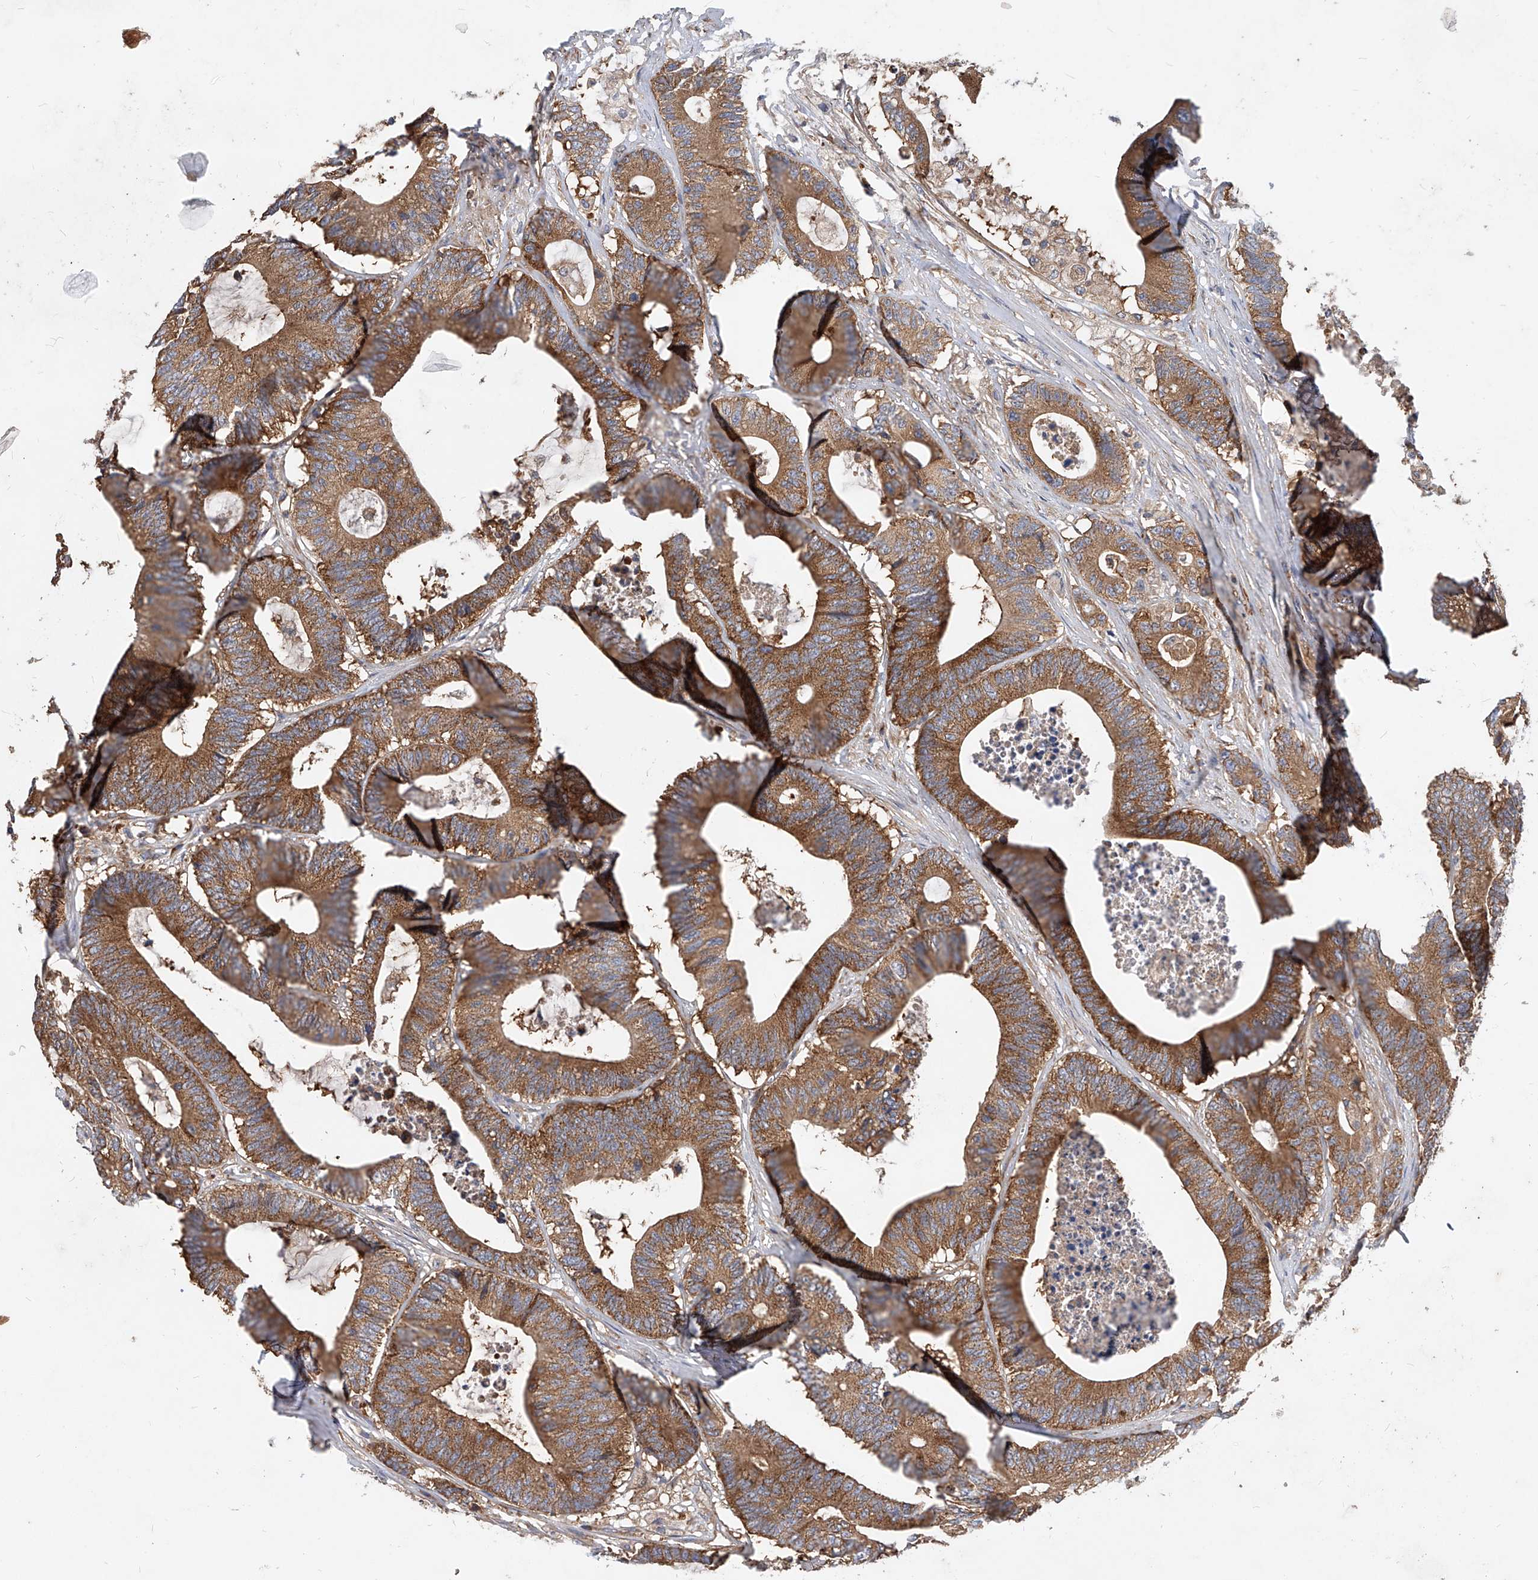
{"staining": {"intensity": "moderate", "quantity": ">75%", "location": "cytoplasmic/membranous"}, "tissue": "colorectal cancer", "cell_type": "Tumor cells", "image_type": "cancer", "snomed": [{"axis": "morphology", "description": "Adenocarcinoma, NOS"}, {"axis": "topography", "description": "Colon"}], "caption": "Moderate cytoplasmic/membranous protein staining is seen in about >75% of tumor cells in adenocarcinoma (colorectal).", "gene": "CFAP410", "patient": {"sex": "female", "age": 84}}